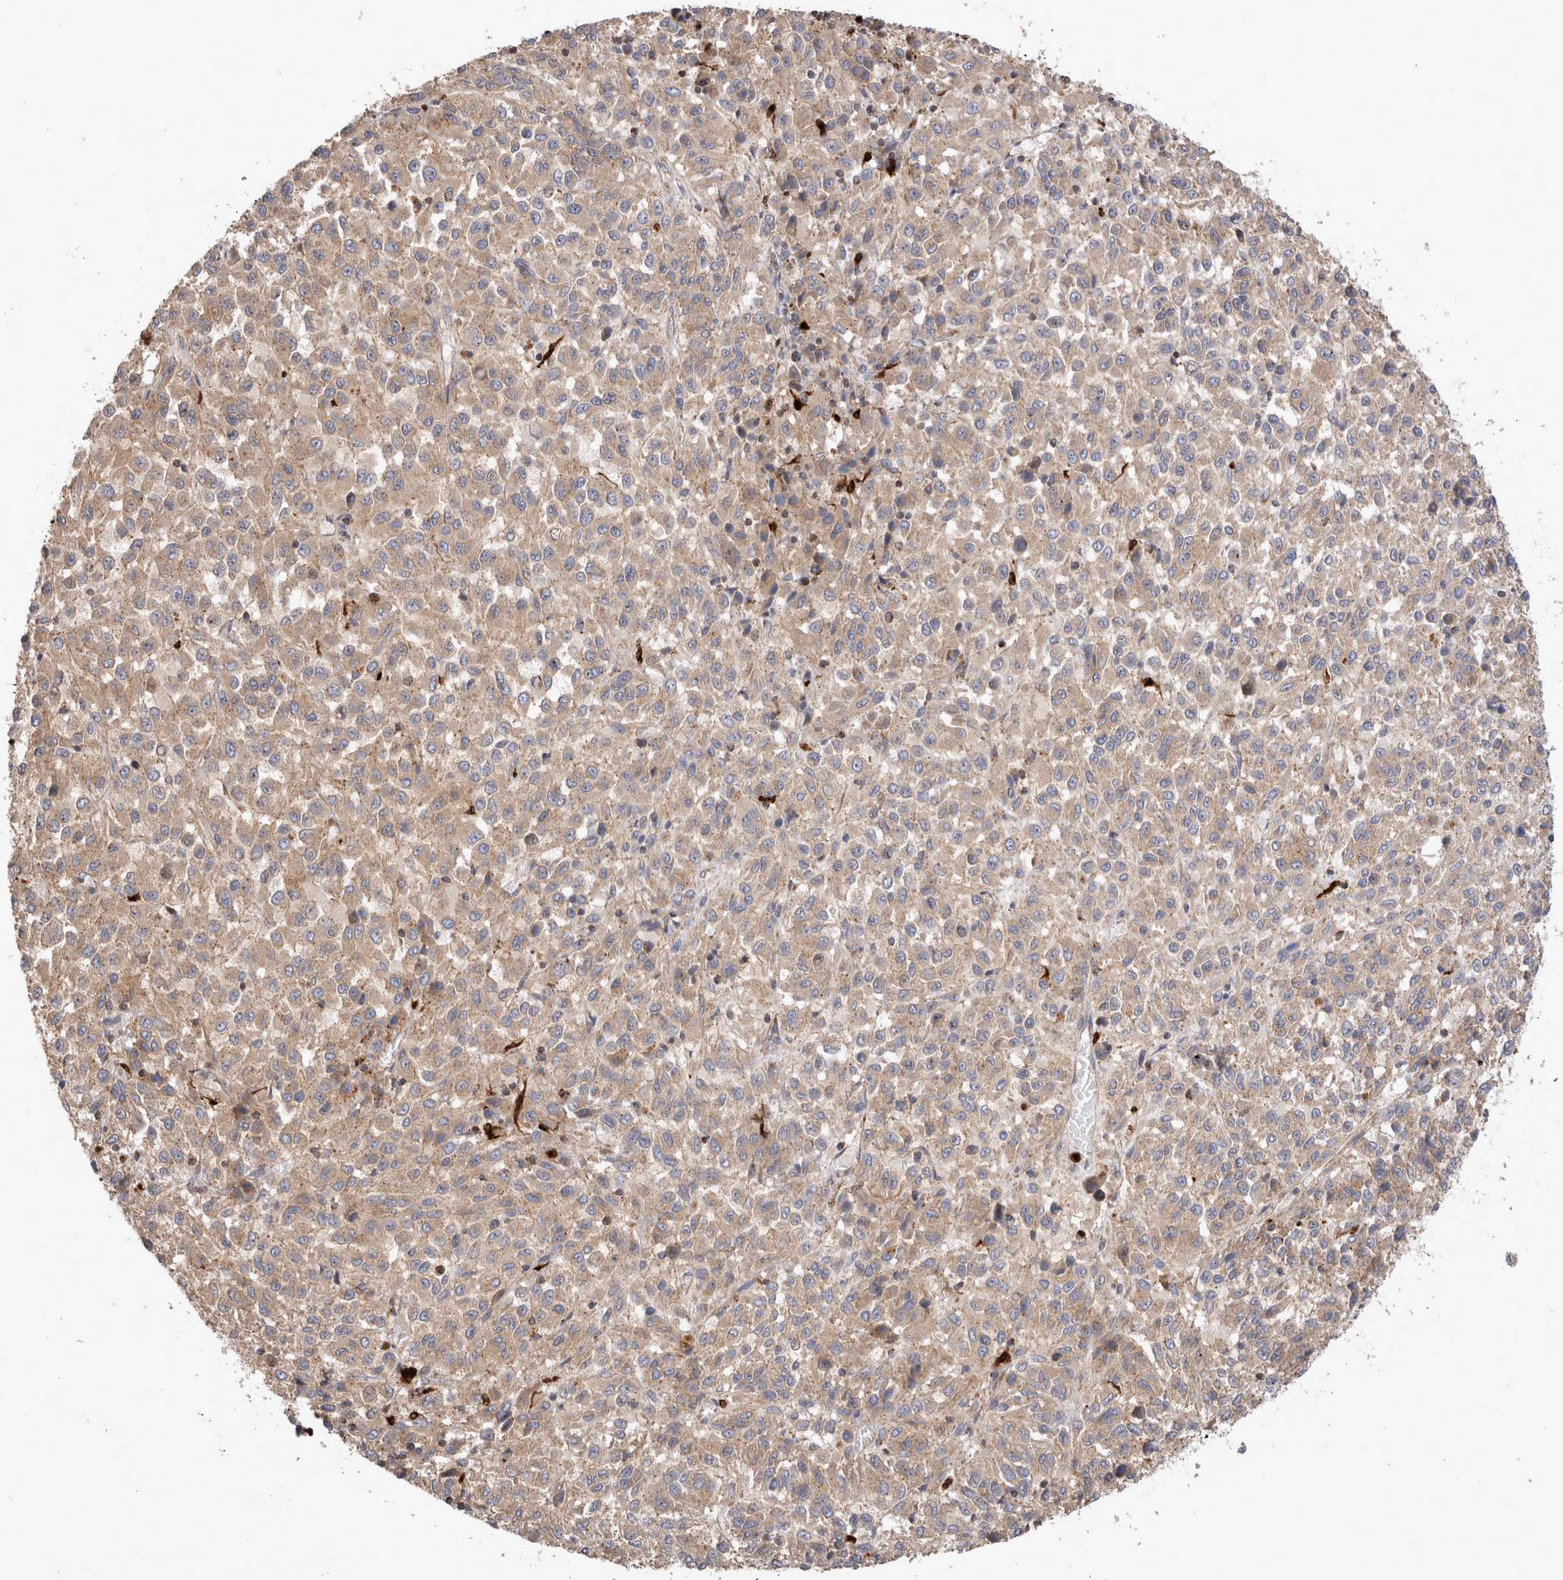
{"staining": {"intensity": "weak", "quantity": ">75%", "location": "cytoplasmic/membranous"}, "tissue": "melanoma", "cell_type": "Tumor cells", "image_type": "cancer", "snomed": [{"axis": "morphology", "description": "Malignant melanoma, Metastatic site"}, {"axis": "topography", "description": "Lung"}], "caption": "Melanoma tissue exhibits weak cytoplasmic/membranous expression in about >75% of tumor cells", "gene": "NXT2", "patient": {"sex": "male", "age": 64}}